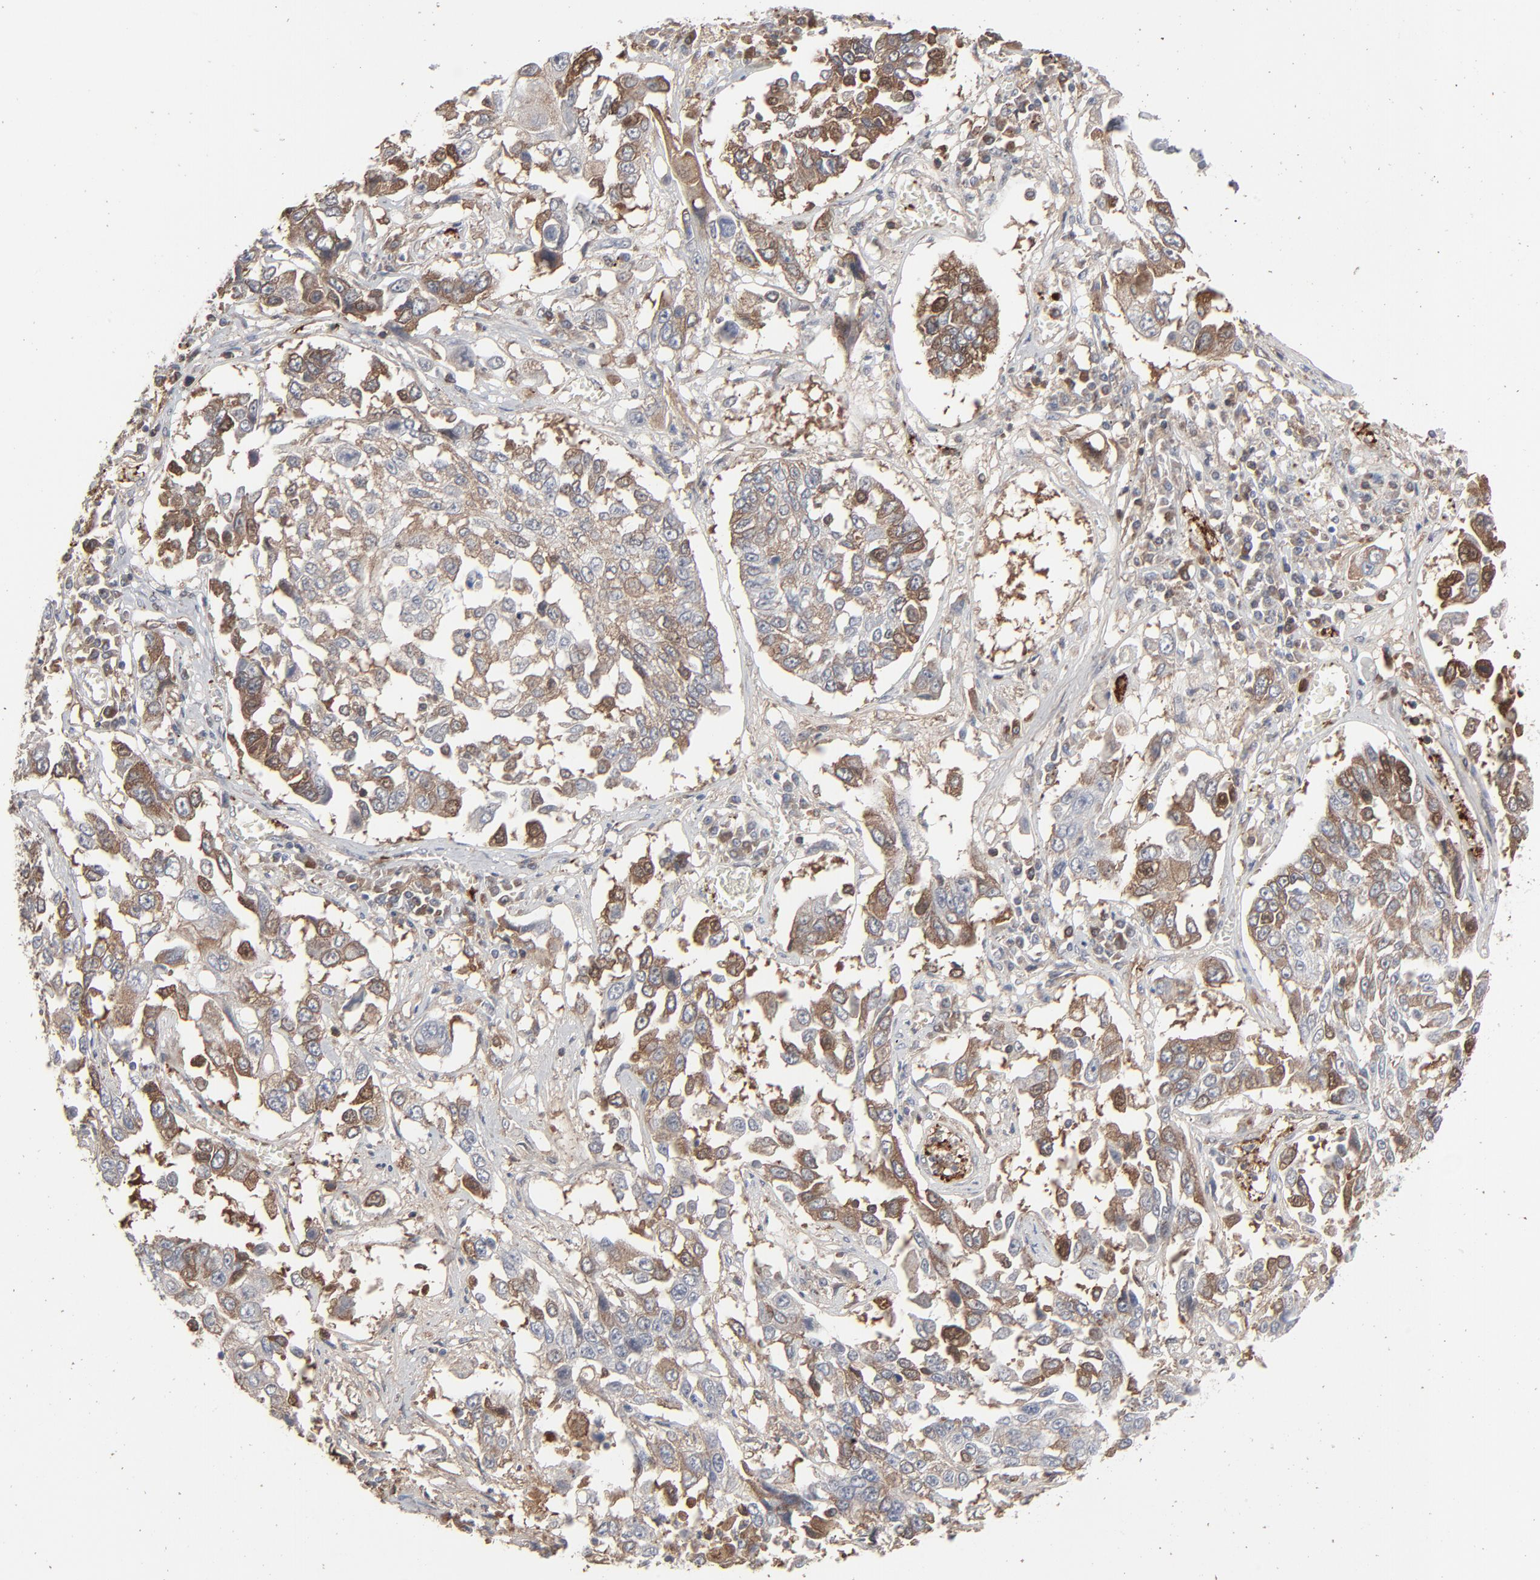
{"staining": {"intensity": "moderate", "quantity": ">75%", "location": "cytoplasmic/membranous"}, "tissue": "lung cancer", "cell_type": "Tumor cells", "image_type": "cancer", "snomed": [{"axis": "morphology", "description": "Squamous cell carcinoma, NOS"}, {"axis": "topography", "description": "Lung"}], "caption": "Immunohistochemistry photomicrograph of human lung cancer (squamous cell carcinoma) stained for a protein (brown), which exhibits medium levels of moderate cytoplasmic/membranous positivity in approximately >75% of tumor cells.", "gene": "JAM3", "patient": {"sex": "male", "age": 71}}